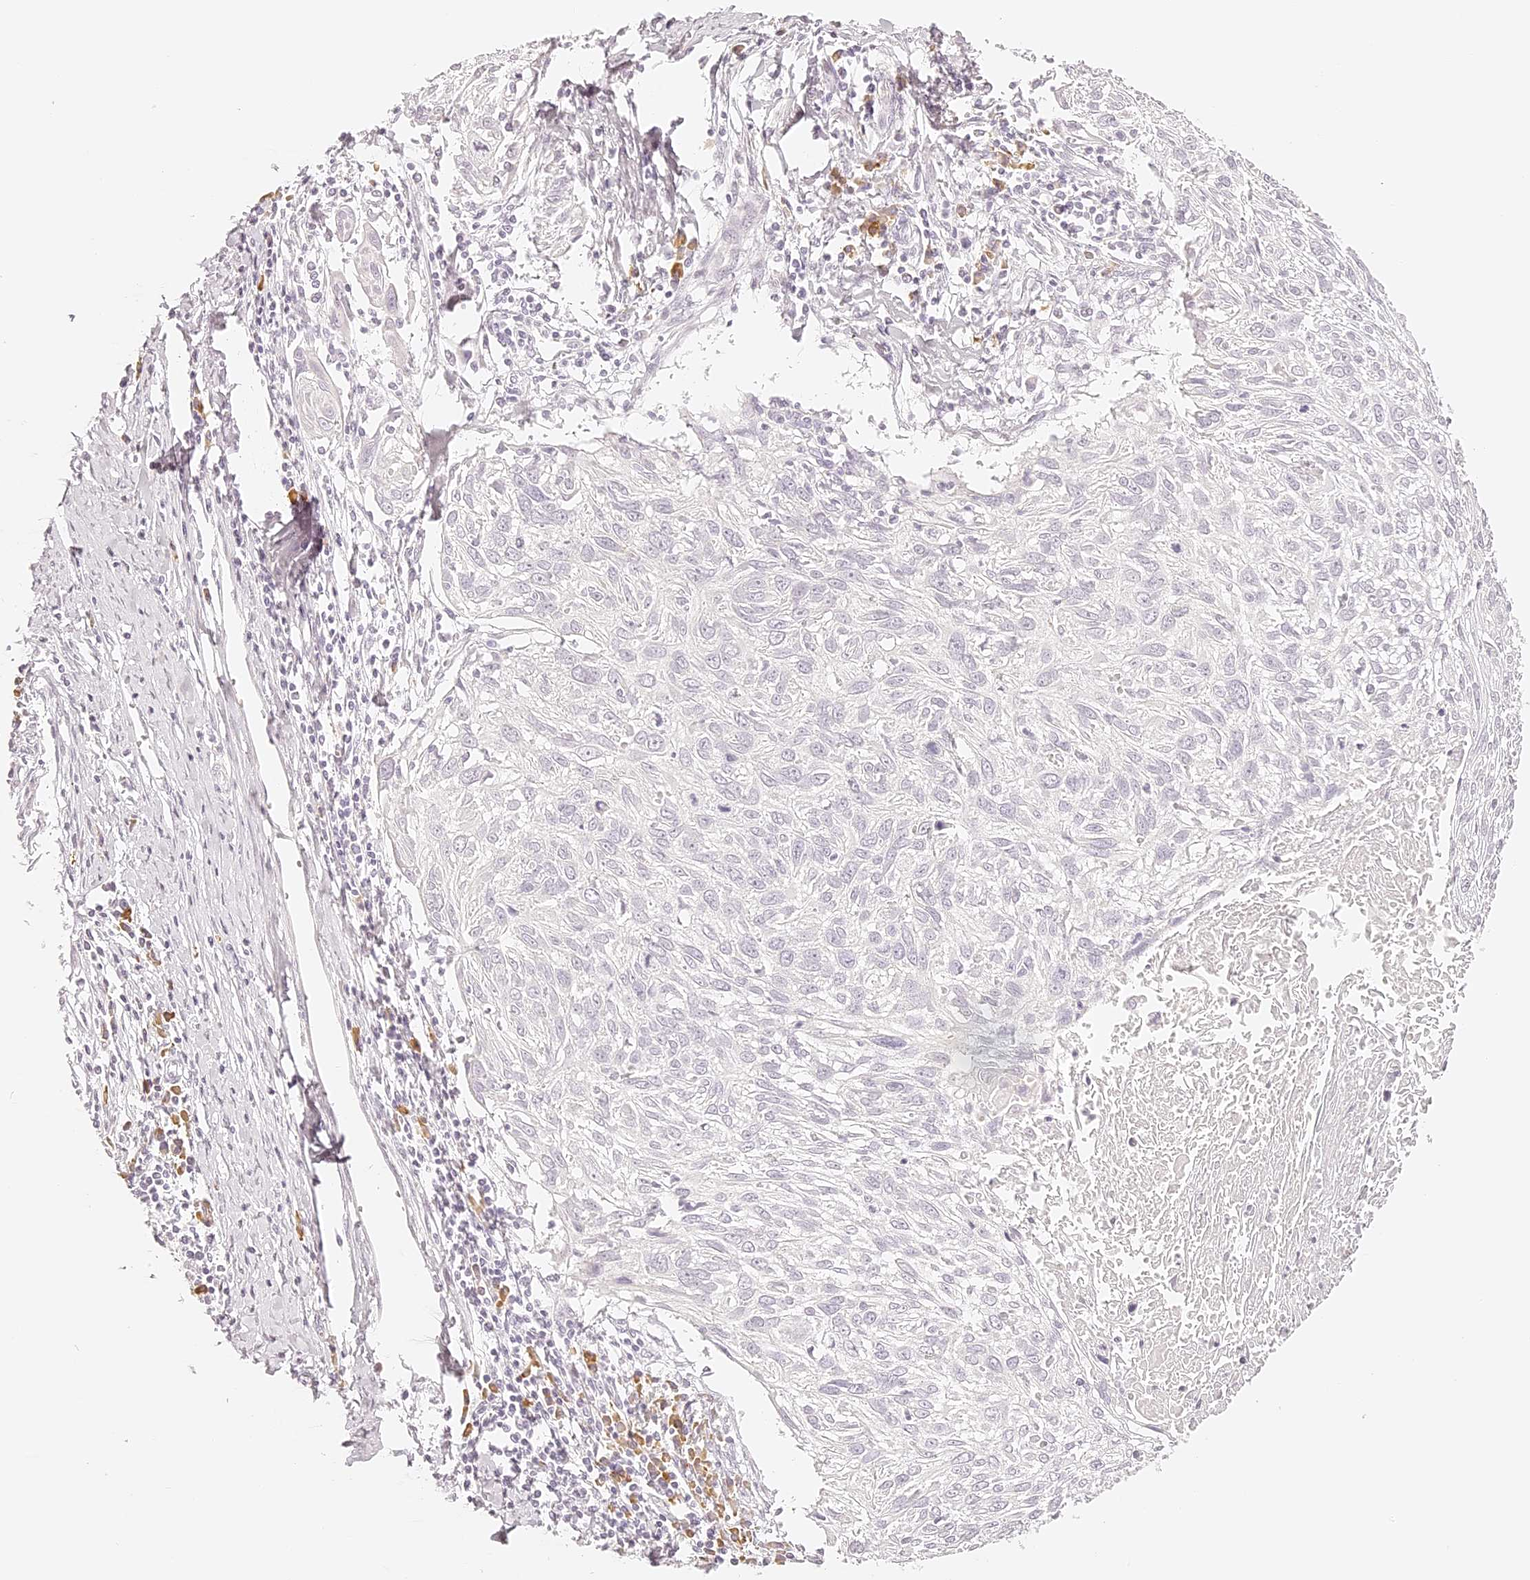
{"staining": {"intensity": "negative", "quantity": "none", "location": "none"}, "tissue": "cervical cancer", "cell_type": "Tumor cells", "image_type": "cancer", "snomed": [{"axis": "morphology", "description": "Squamous cell carcinoma, NOS"}, {"axis": "topography", "description": "Cervix"}], "caption": "IHC micrograph of cervical squamous cell carcinoma stained for a protein (brown), which demonstrates no staining in tumor cells.", "gene": "TRIM45", "patient": {"sex": "female", "age": 51}}